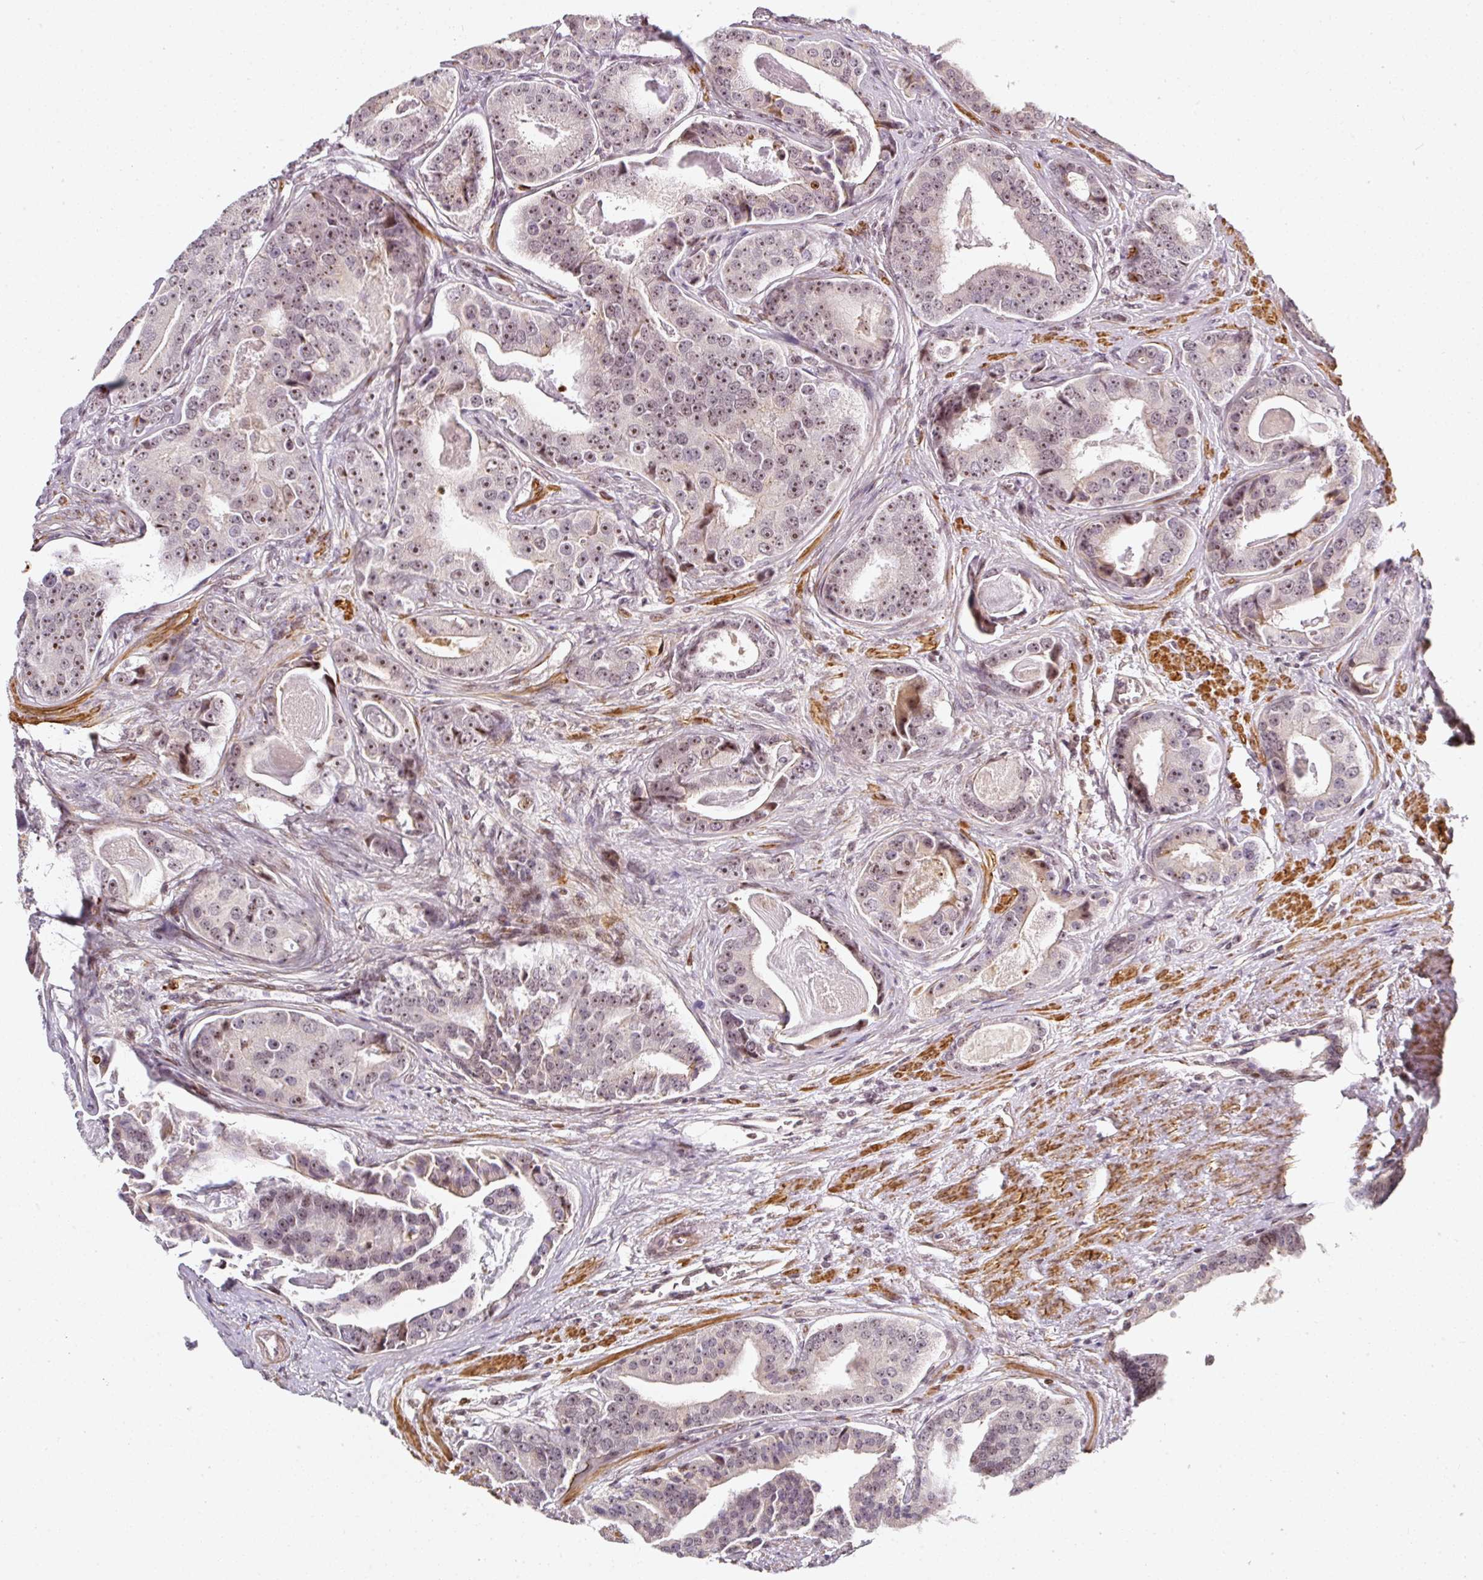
{"staining": {"intensity": "weak", "quantity": "25%-75%", "location": "nuclear"}, "tissue": "prostate cancer", "cell_type": "Tumor cells", "image_type": "cancer", "snomed": [{"axis": "morphology", "description": "Adenocarcinoma, High grade"}, {"axis": "topography", "description": "Prostate"}], "caption": "An immunohistochemistry histopathology image of neoplastic tissue is shown. Protein staining in brown shows weak nuclear positivity in prostate cancer within tumor cells.", "gene": "MXRA8", "patient": {"sex": "male", "age": 71}}